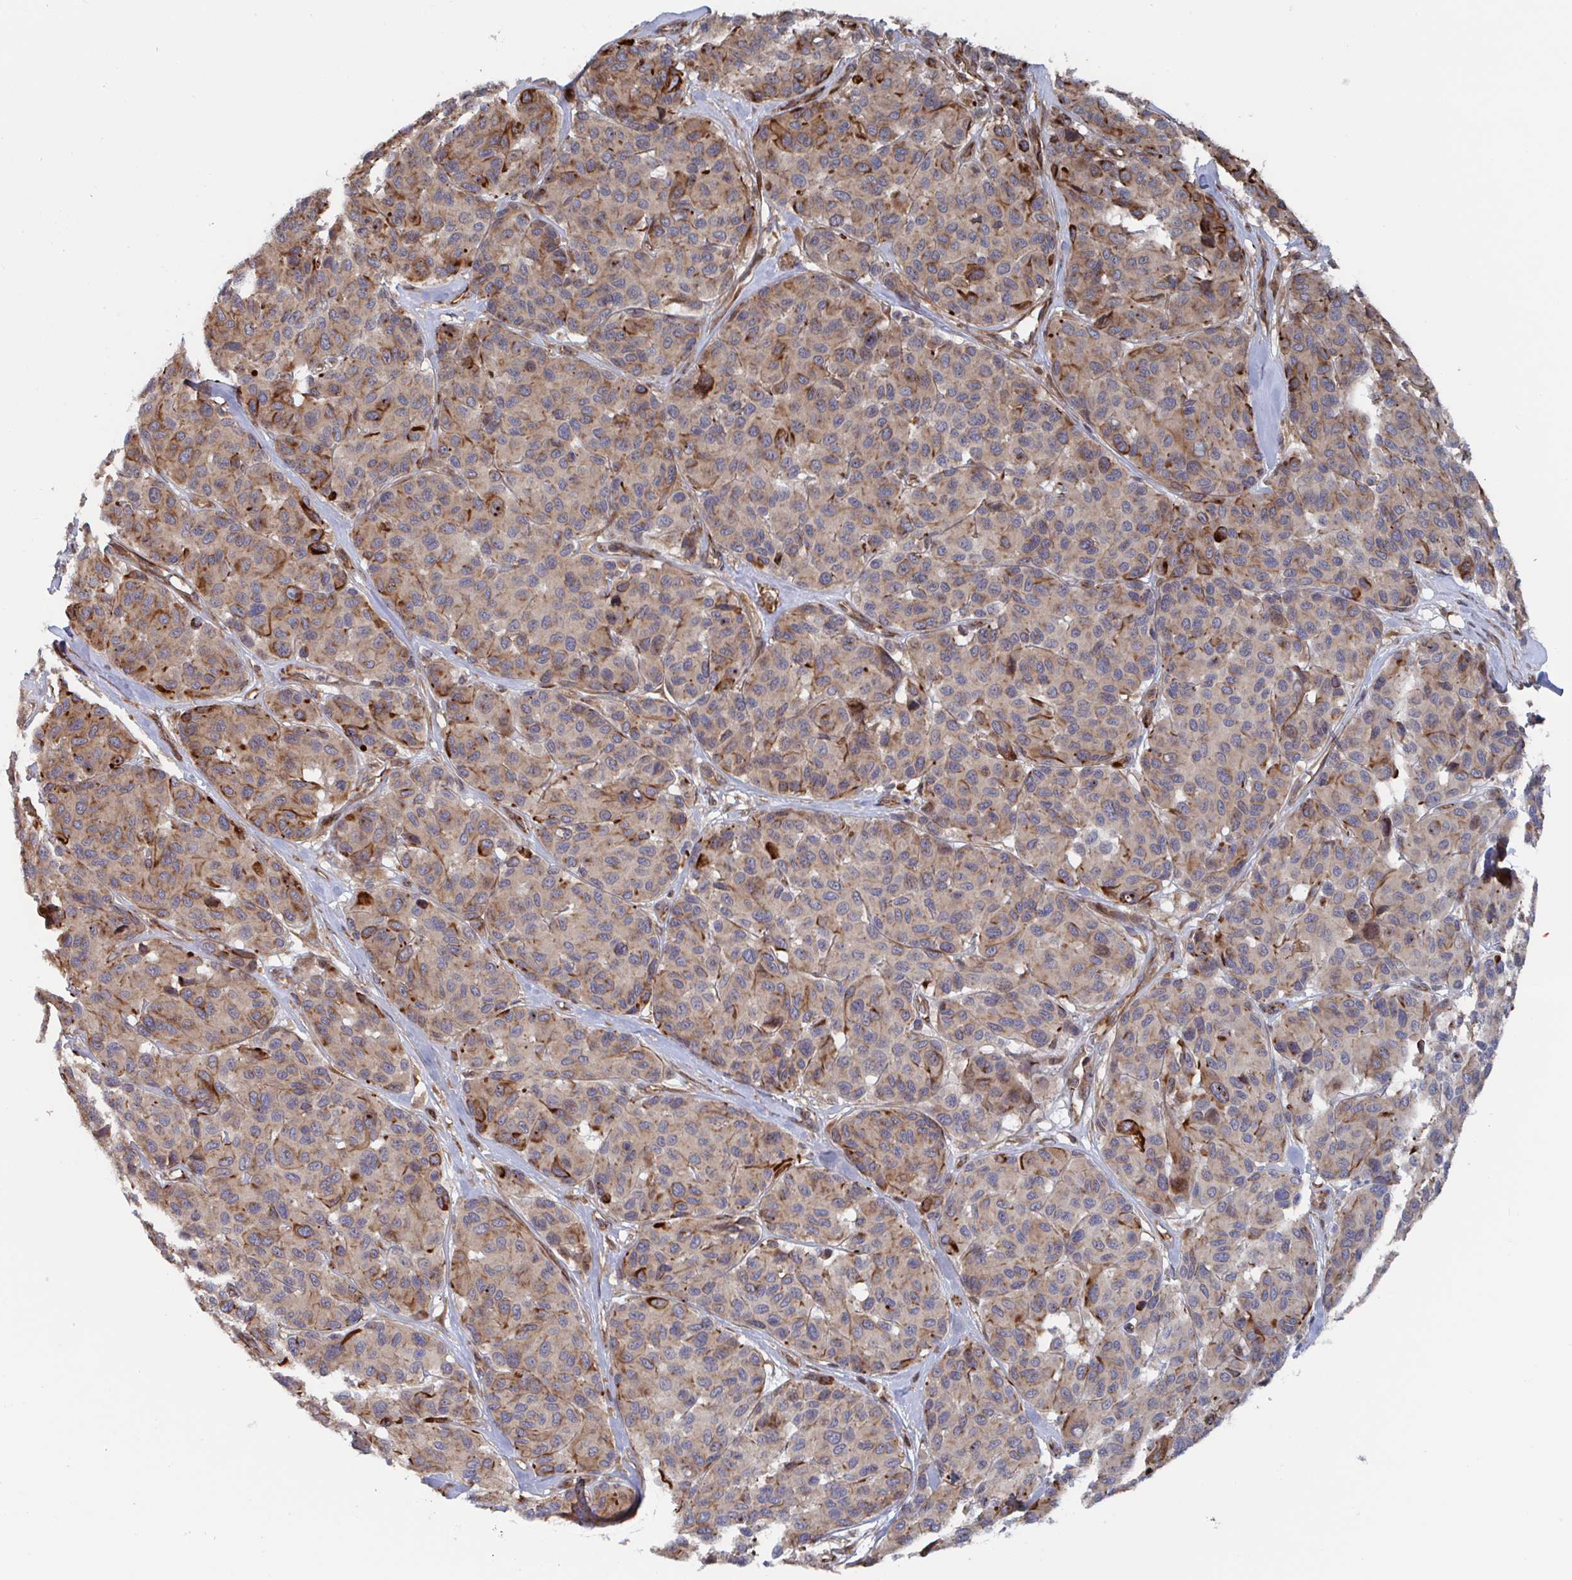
{"staining": {"intensity": "strong", "quantity": "25%-75%", "location": "cytoplasmic/membranous"}, "tissue": "melanoma", "cell_type": "Tumor cells", "image_type": "cancer", "snomed": [{"axis": "morphology", "description": "Malignant melanoma, NOS"}, {"axis": "topography", "description": "Skin"}], "caption": "Immunohistochemical staining of human malignant melanoma shows strong cytoplasmic/membranous protein expression in about 25%-75% of tumor cells. The staining was performed using DAB (3,3'-diaminobenzidine) to visualize the protein expression in brown, while the nuclei were stained in blue with hematoxylin (Magnification: 20x).", "gene": "DVL3", "patient": {"sex": "female", "age": 66}}